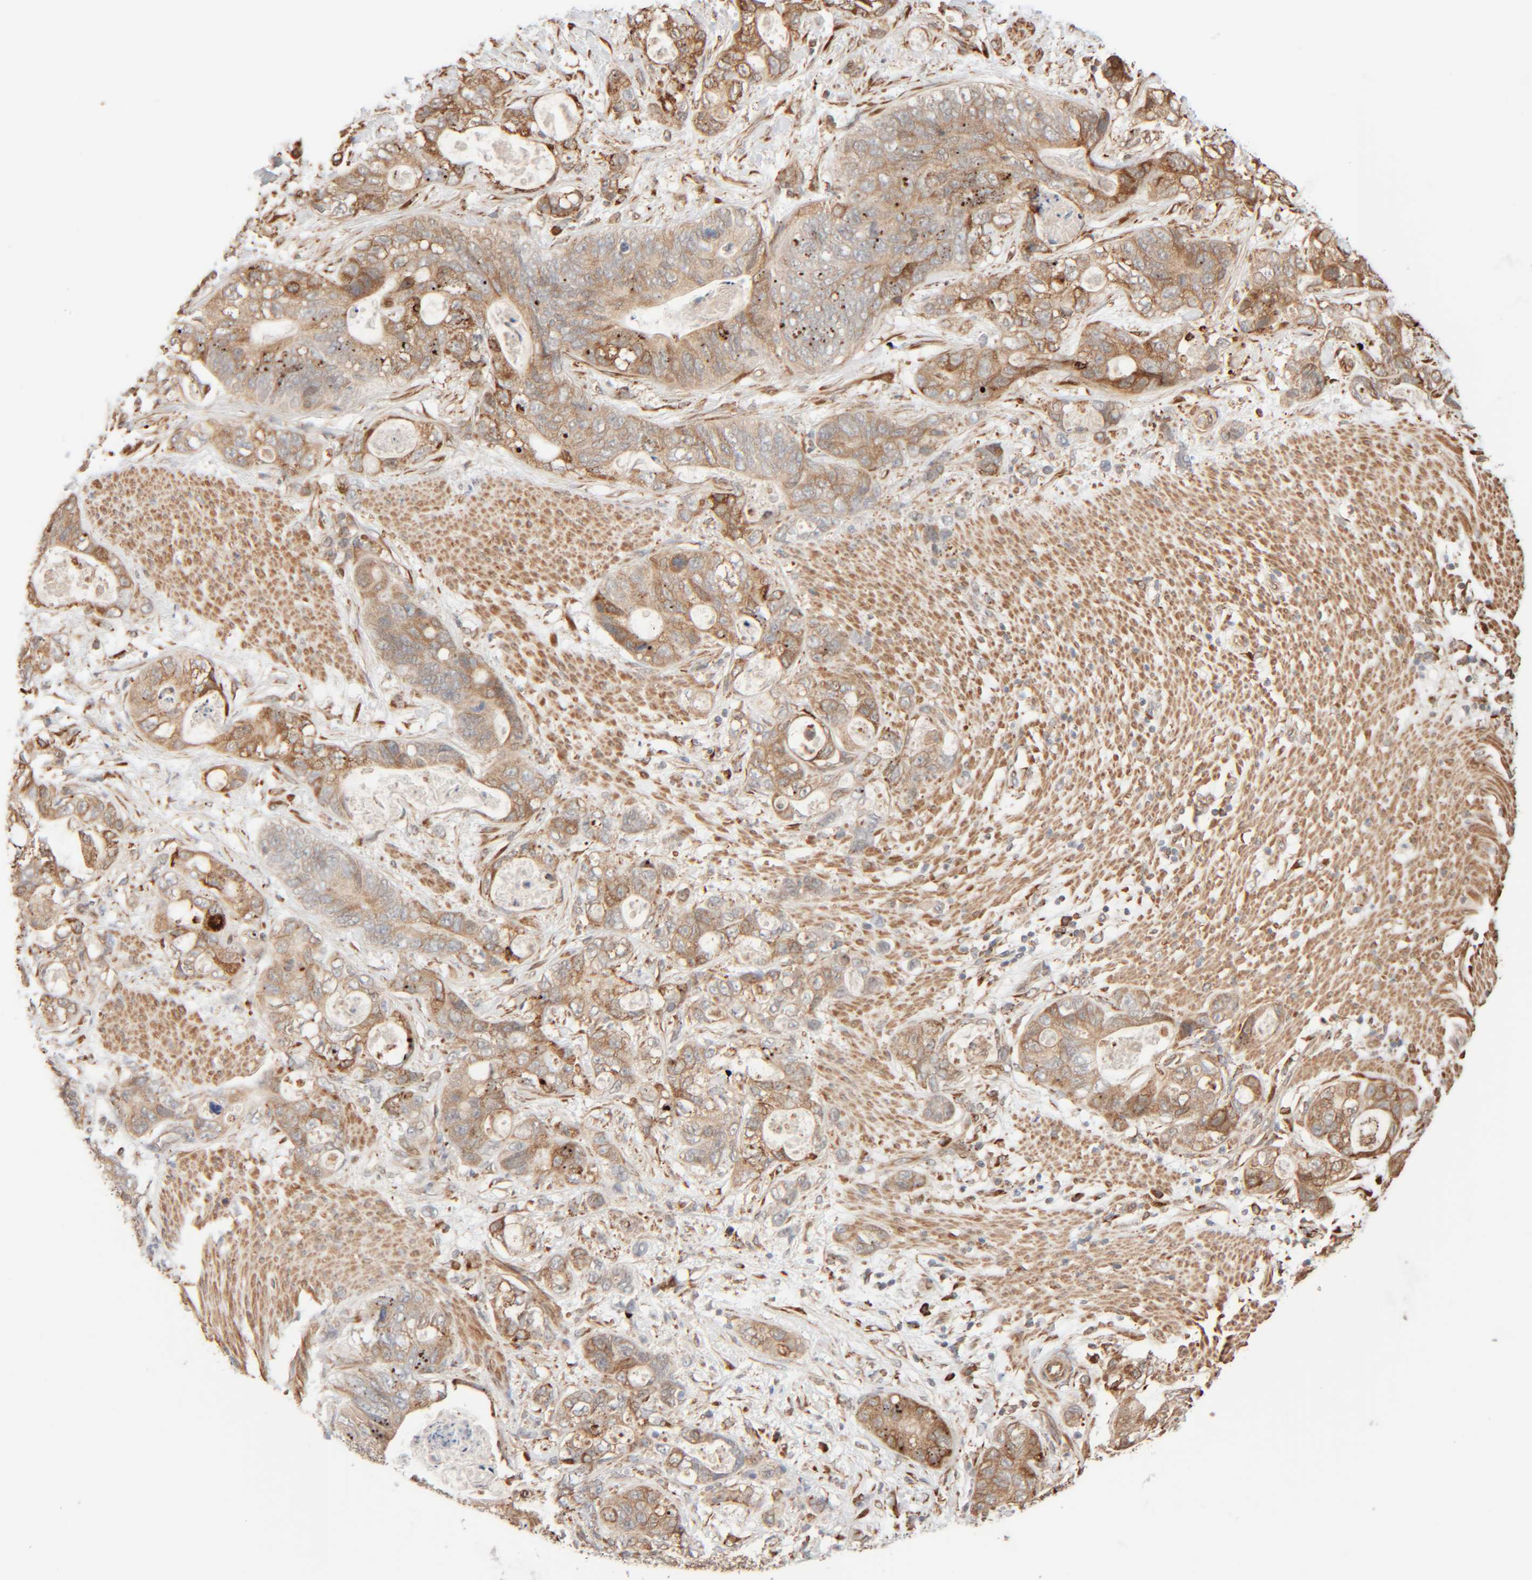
{"staining": {"intensity": "moderate", "quantity": ">75%", "location": "cytoplasmic/membranous"}, "tissue": "stomach cancer", "cell_type": "Tumor cells", "image_type": "cancer", "snomed": [{"axis": "morphology", "description": "Normal tissue, NOS"}, {"axis": "morphology", "description": "Adenocarcinoma, NOS"}, {"axis": "topography", "description": "Stomach"}], "caption": "High-magnification brightfield microscopy of stomach adenocarcinoma stained with DAB (3,3'-diaminobenzidine) (brown) and counterstained with hematoxylin (blue). tumor cells exhibit moderate cytoplasmic/membranous expression is appreciated in approximately>75% of cells.", "gene": "INTS1", "patient": {"sex": "female", "age": 89}}